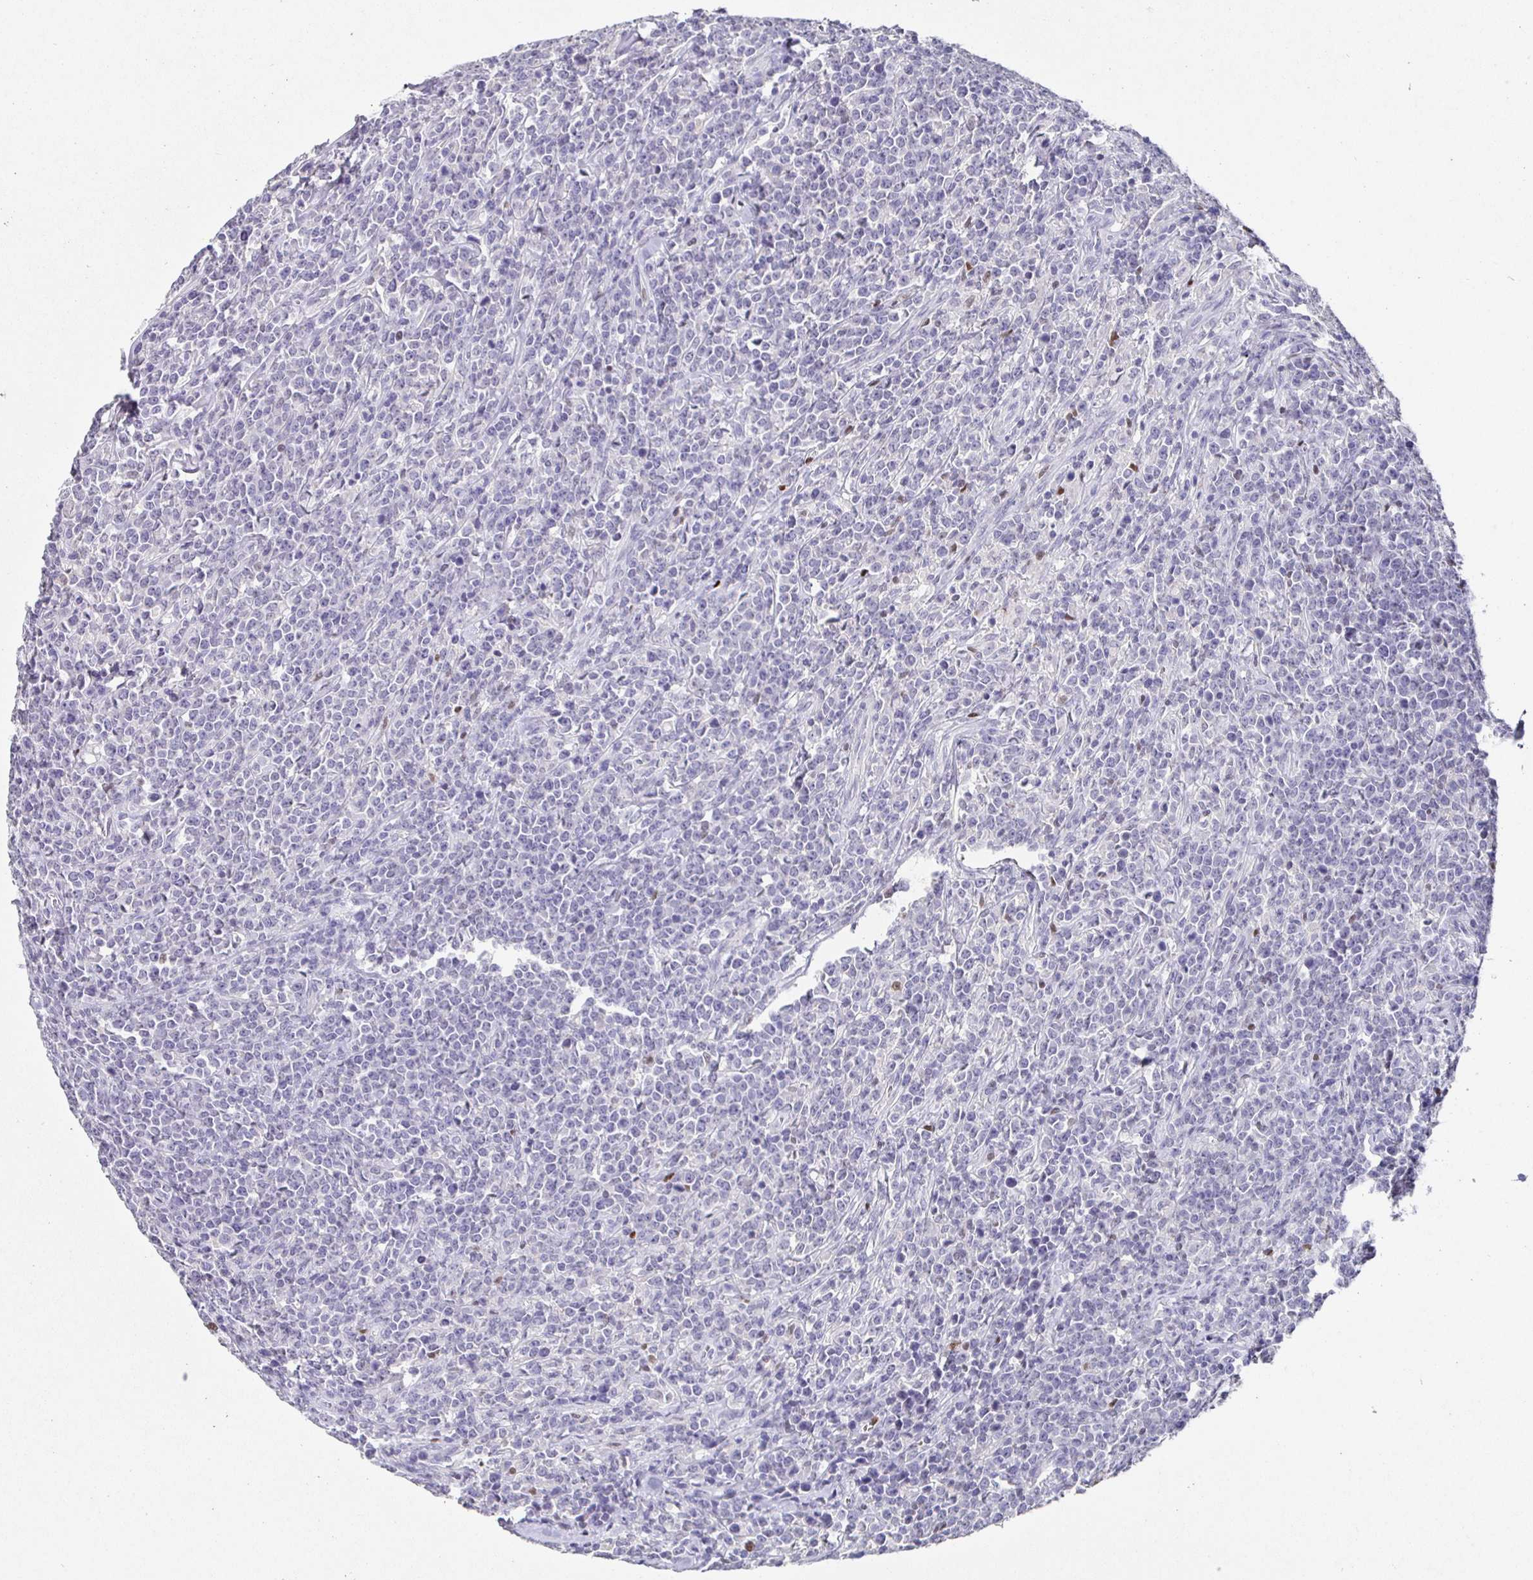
{"staining": {"intensity": "negative", "quantity": "none", "location": "none"}, "tissue": "lymphoma", "cell_type": "Tumor cells", "image_type": "cancer", "snomed": [{"axis": "morphology", "description": "Malignant lymphoma, non-Hodgkin's type, High grade"}, {"axis": "topography", "description": "Small intestine"}], "caption": "DAB (3,3'-diaminobenzidine) immunohistochemical staining of human malignant lymphoma, non-Hodgkin's type (high-grade) displays no significant positivity in tumor cells.", "gene": "SATB1", "patient": {"sex": "female", "age": 56}}